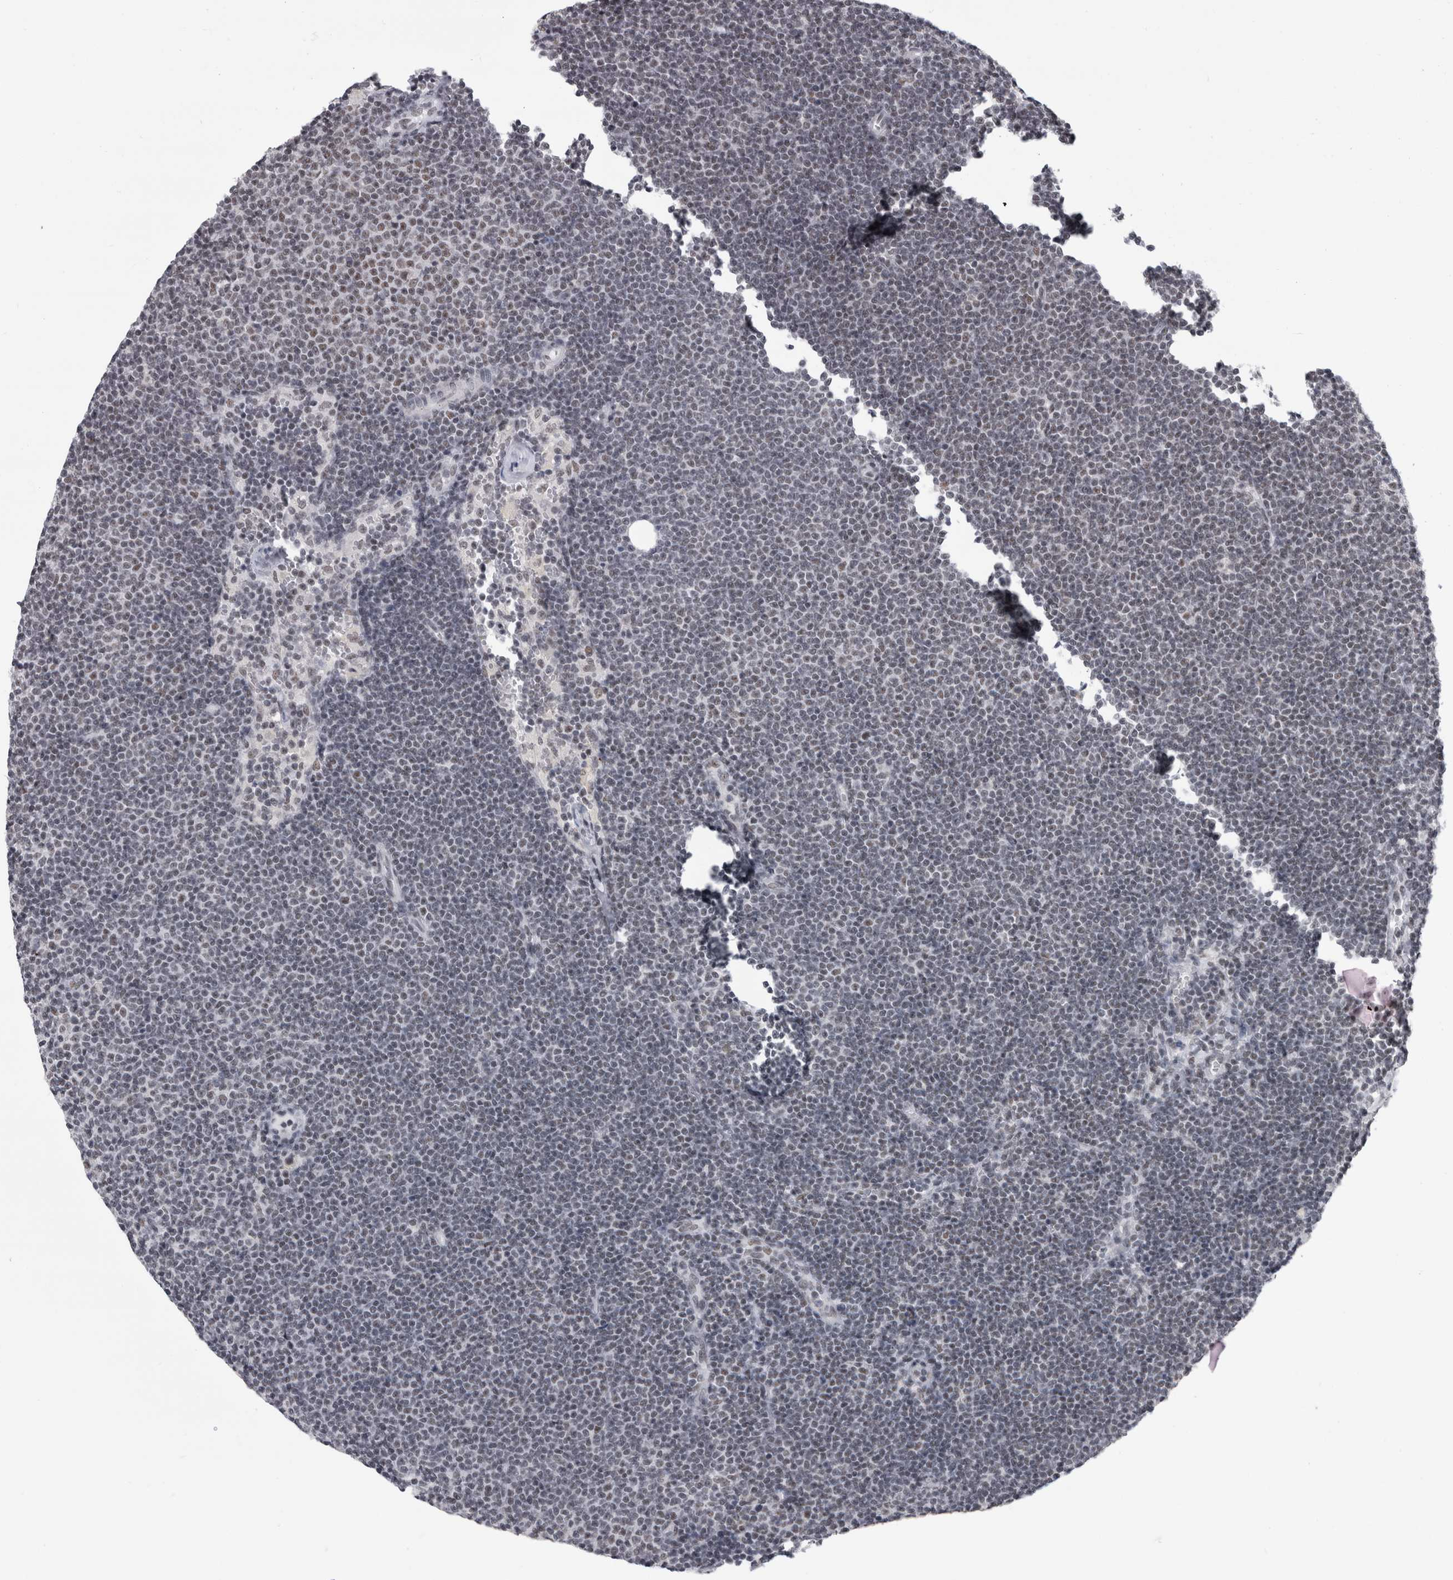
{"staining": {"intensity": "negative", "quantity": "none", "location": "none"}, "tissue": "lymphoma", "cell_type": "Tumor cells", "image_type": "cancer", "snomed": [{"axis": "morphology", "description": "Malignant lymphoma, non-Hodgkin's type, Low grade"}, {"axis": "topography", "description": "Lymph node"}], "caption": "Immunohistochemistry micrograph of malignant lymphoma, non-Hodgkin's type (low-grade) stained for a protein (brown), which demonstrates no expression in tumor cells.", "gene": "ARID4B", "patient": {"sex": "female", "age": 53}}